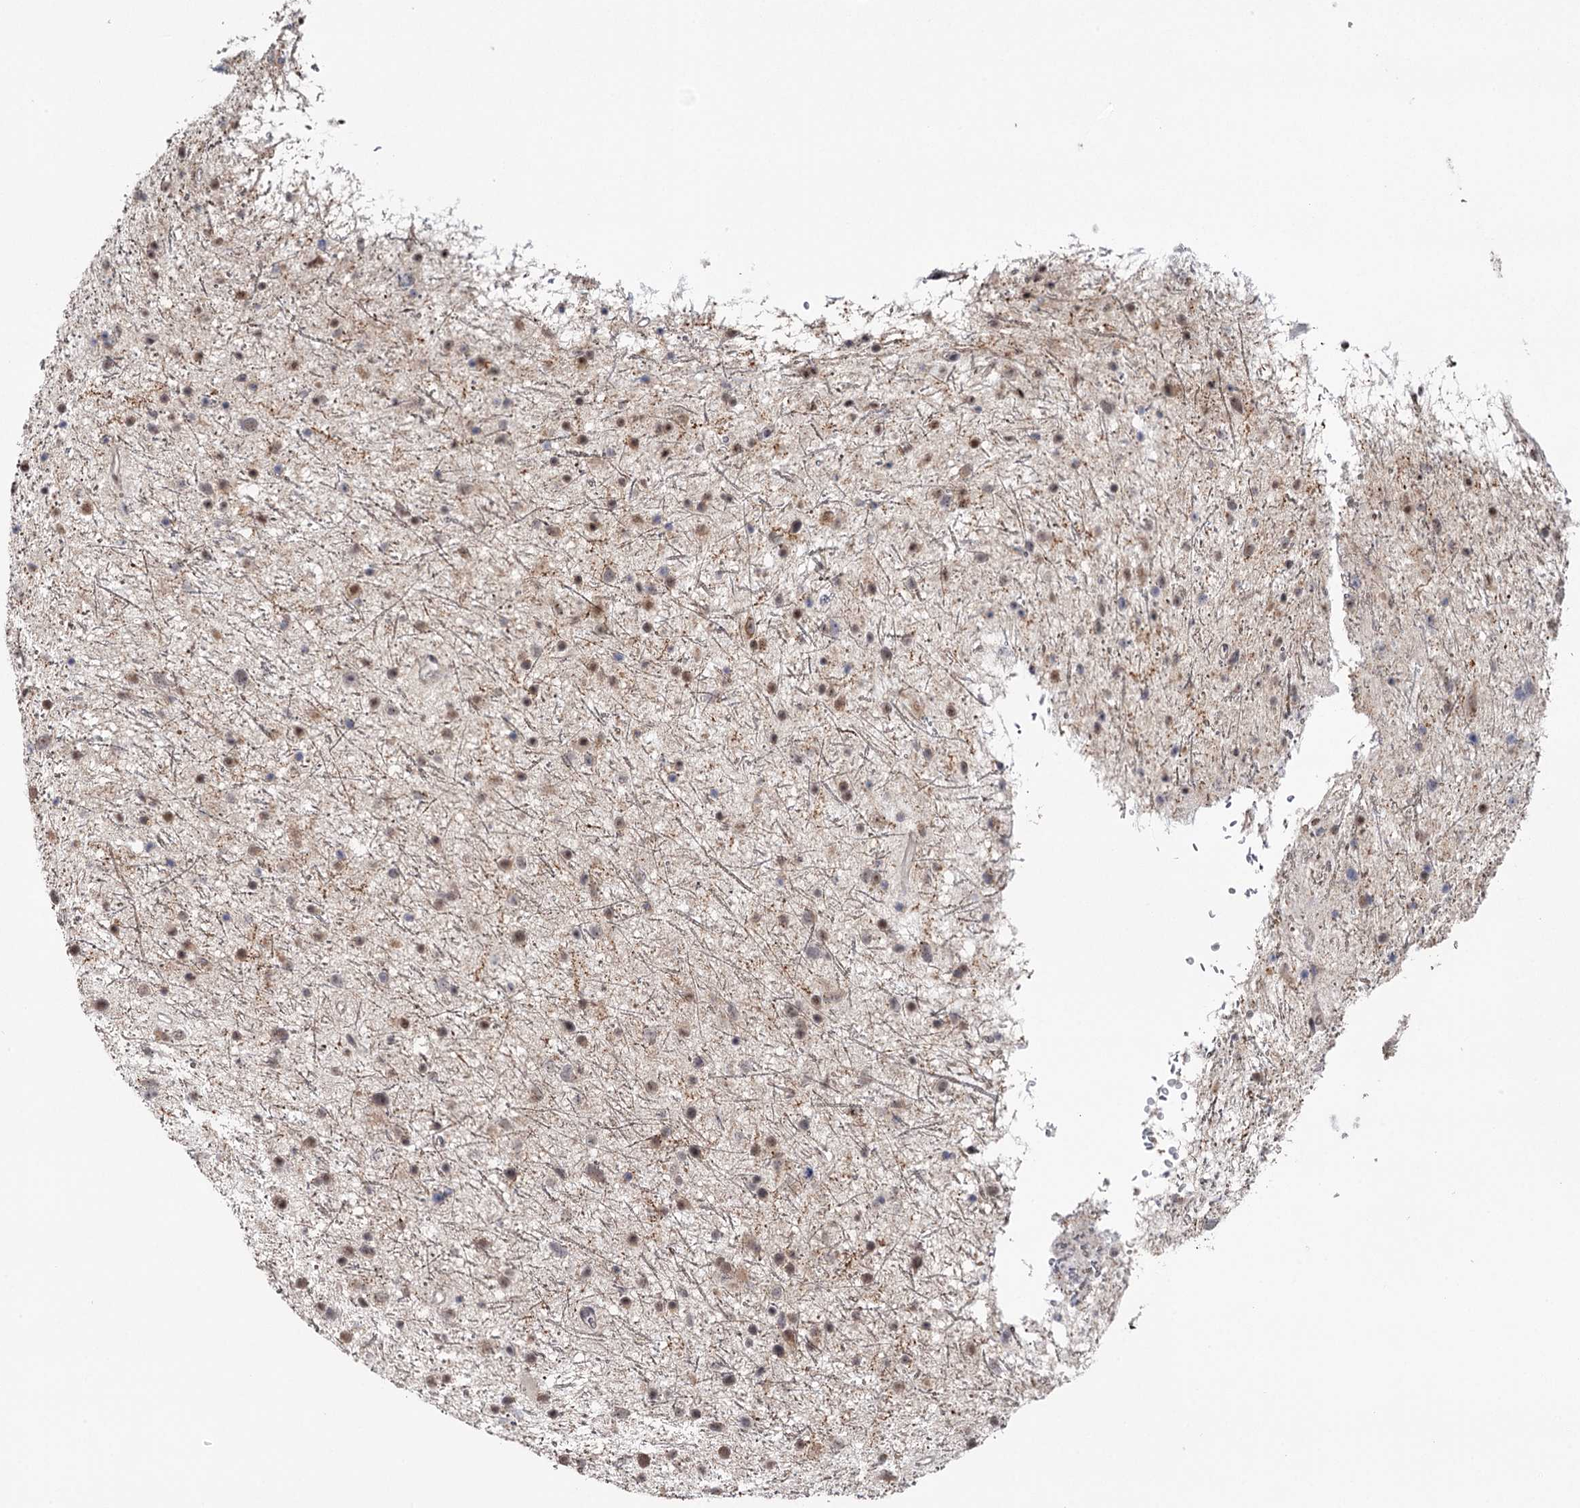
{"staining": {"intensity": "moderate", "quantity": "25%-75%", "location": "cytoplasmic/membranous,nuclear"}, "tissue": "glioma", "cell_type": "Tumor cells", "image_type": "cancer", "snomed": [{"axis": "morphology", "description": "Glioma, malignant, Low grade"}, {"axis": "topography", "description": "Cerebral cortex"}], "caption": "IHC (DAB (3,3'-diaminobenzidine)) staining of glioma demonstrates moderate cytoplasmic/membranous and nuclear protein positivity in approximately 25%-75% of tumor cells.", "gene": "GTSF1", "patient": {"sex": "female", "age": 39}}